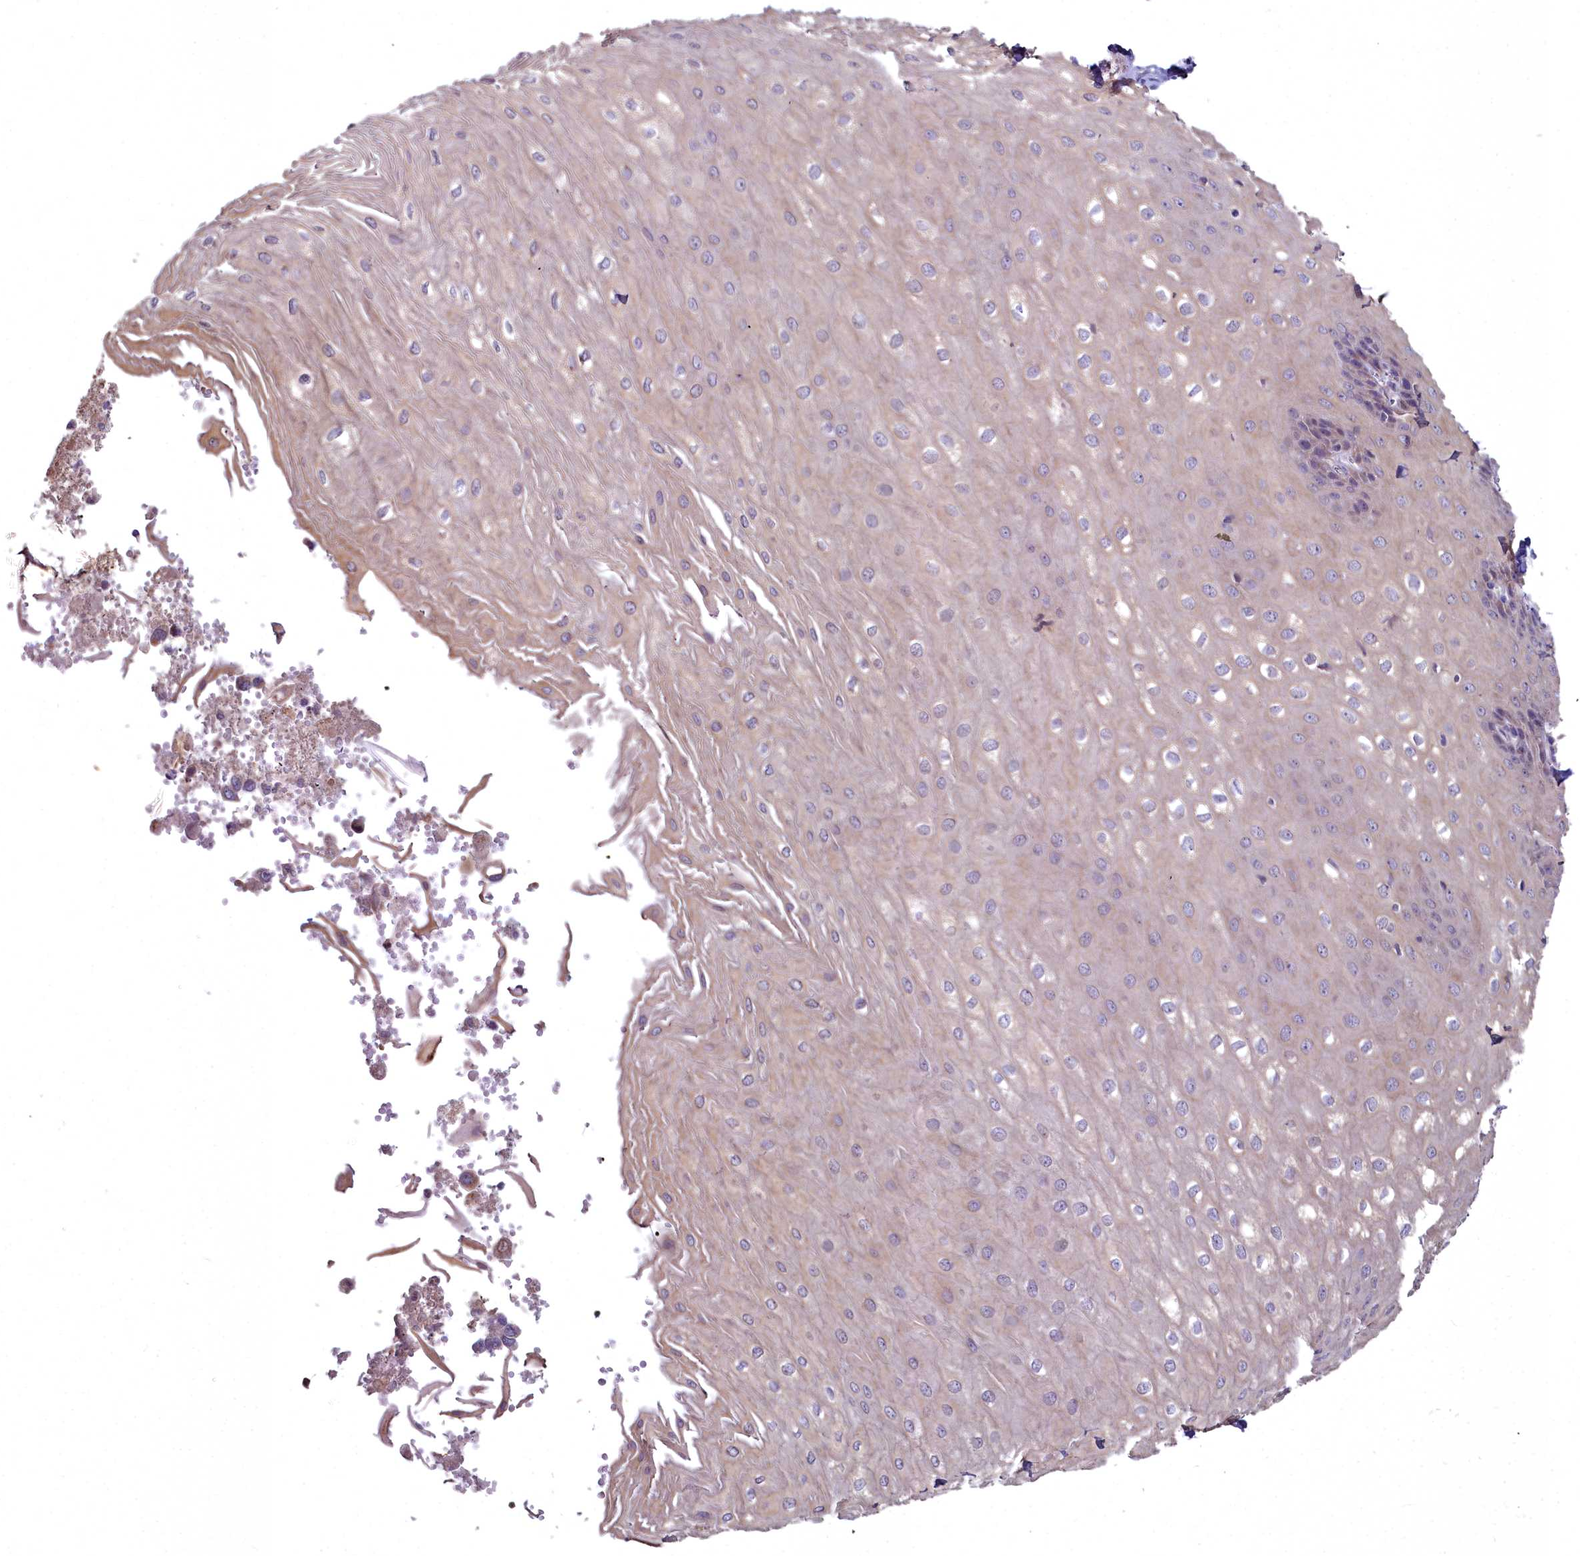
{"staining": {"intensity": "moderate", "quantity": "25%-75%", "location": "cytoplasmic/membranous"}, "tissue": "esophagus", "cell_type": "Squamous epithelial cells", "image_type": "normal", "snomed": [{"axis": "morphology", "description": "Normal tissue, NOS"}, {"axis": "topography", "description": "Esophagus"}], "caption": "Unremarkable esophagus reveals moderate cytoplasmic/membranous staining in about 25%-75% of squamous epithelial cells, visualized by immunohistochemistry. (brown staining indicates protein expression, while blue staining denotes nuclei).", "gene": "MICU2", "patient": {"sex": "male", "age": 60}}